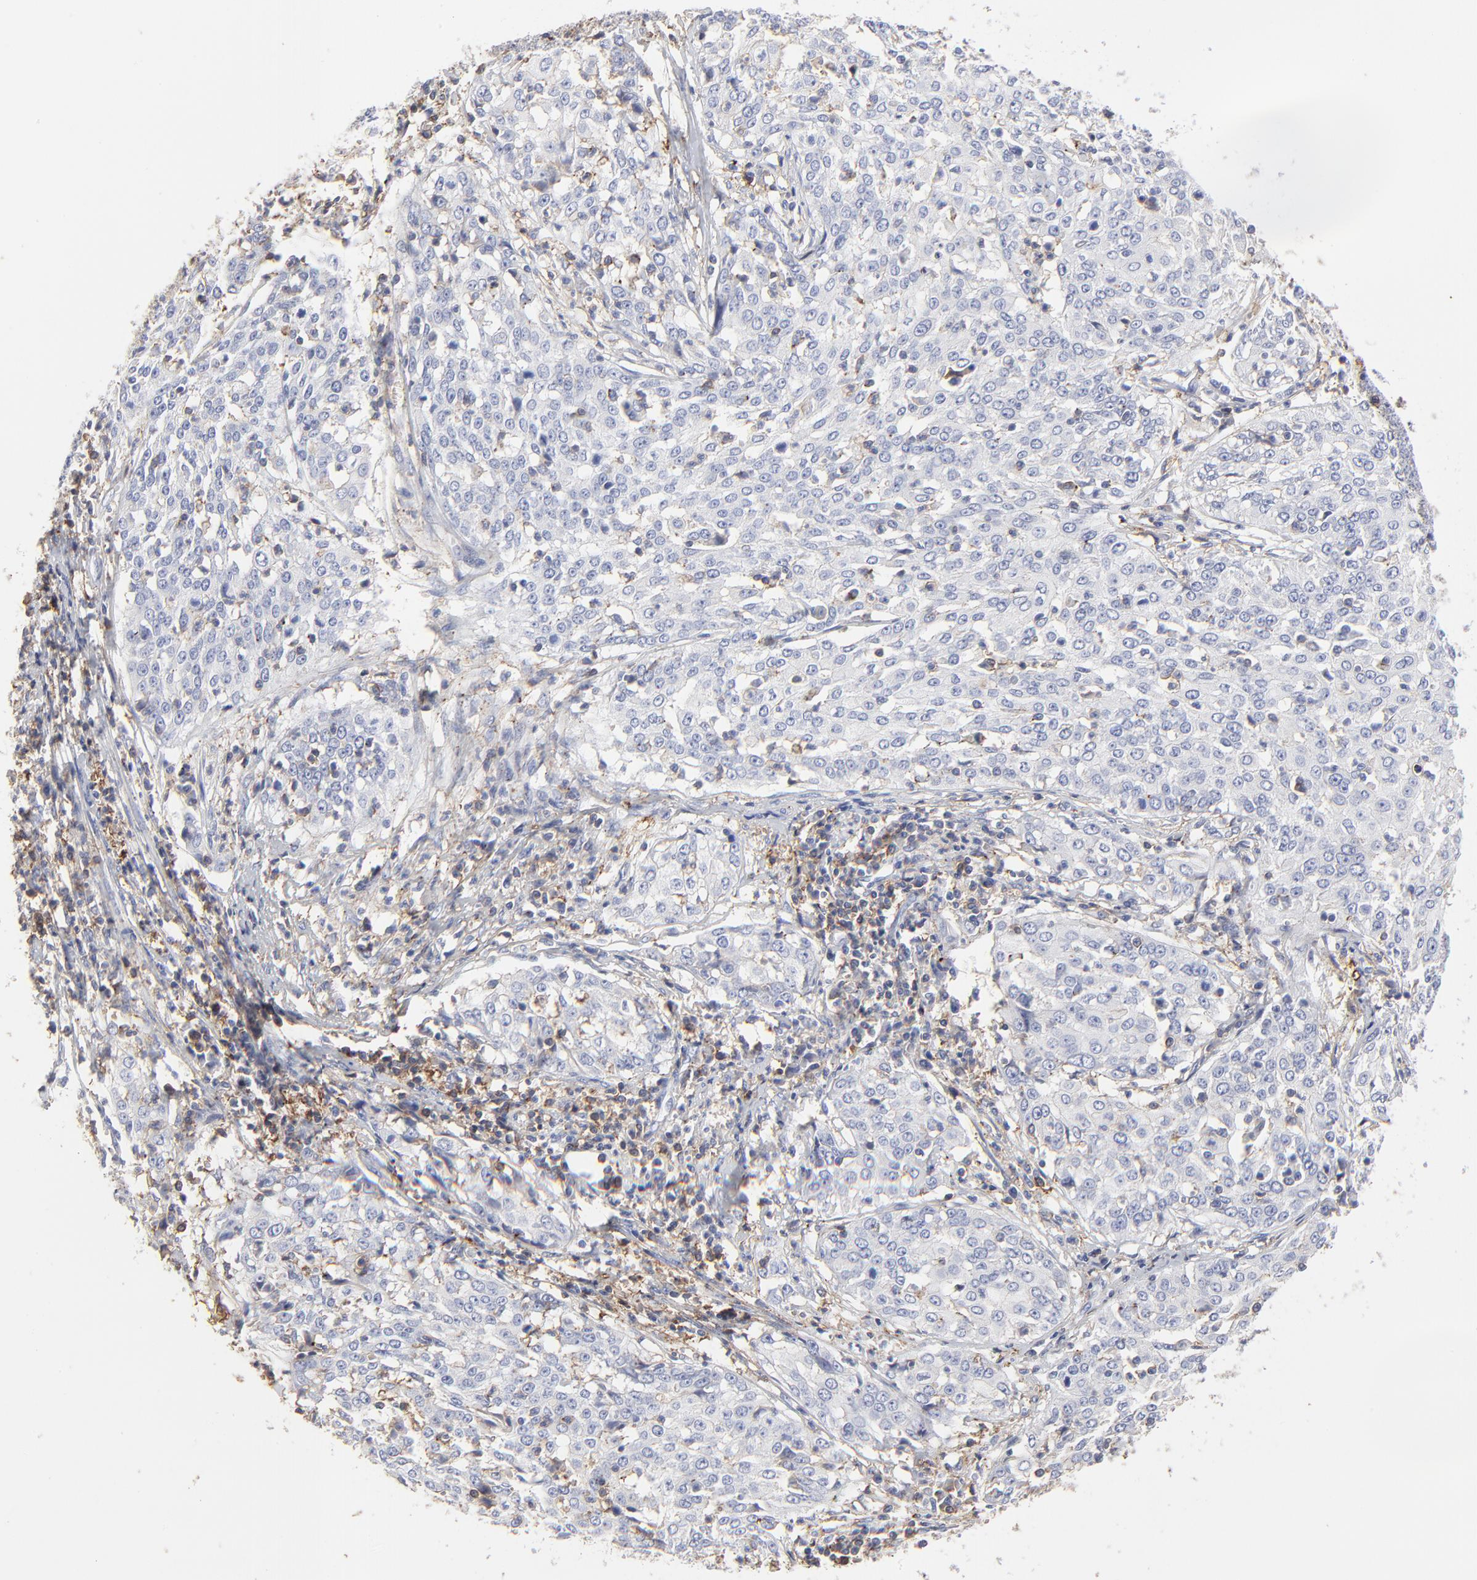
{"staining": {"intensity": "negative", "quantity": "none", "location": "none"}, "tissue": "cervical cancer", "cell_type": "Tumor cells", "image_type": "cancer", "snomed": [{"axis": "morphology", "description": "Squamous cell carcinoma, NOS"}, {"axis": "topography", "description": "Cervix"}], "caption": "The IHC micrograph has no significant expression in tumor cells of cervical squamous cell carcinoma tissue.", "gene": "ANXA6", "patient": {"sex": "female", "age": 39}}